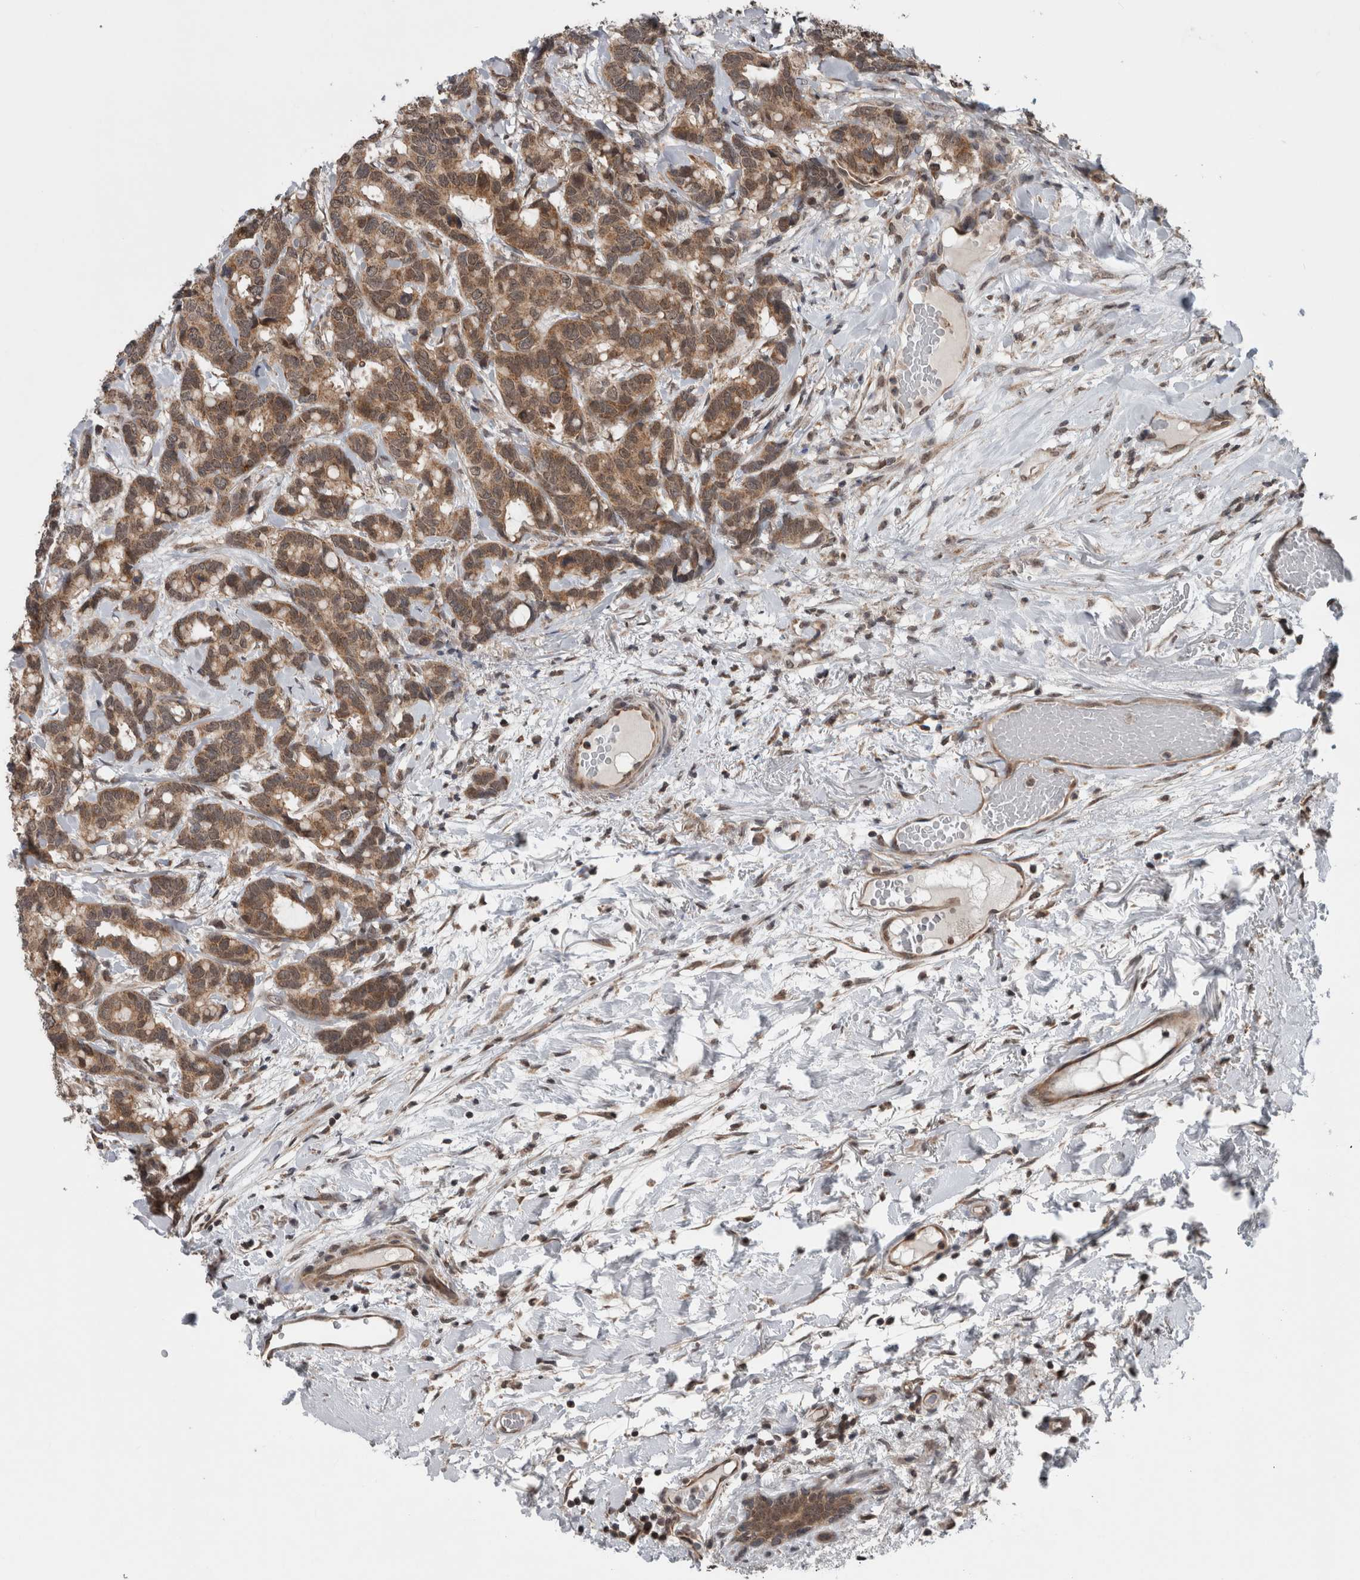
{"staining": {"intensity": "moderate", "quantity": ">75%", "location": "cytoplasmic/membranous"}, "tissue": "breast cancer", "cell_type": "Tumor cells", "image_type": "cancer", "snomed": [{"axis": "morphology", "description": "Duct carcinoma"}, {"axis": "topography", "description": "Breast"}], "caption": "An IHC micrograph of neoplastic tissue is shown. Protein staining in brown shows moderate cytoplasmic/membranous positivity in breast invasive ductal carcinoma within tumor cells. The staining was performed using DAB to visualize the protein expression in brown, while the nuclei were stained in blue with hematoxylin (Magnification: 20x).", "gene": "ENY2", "patient": {"sex": "female", "age": 87}}